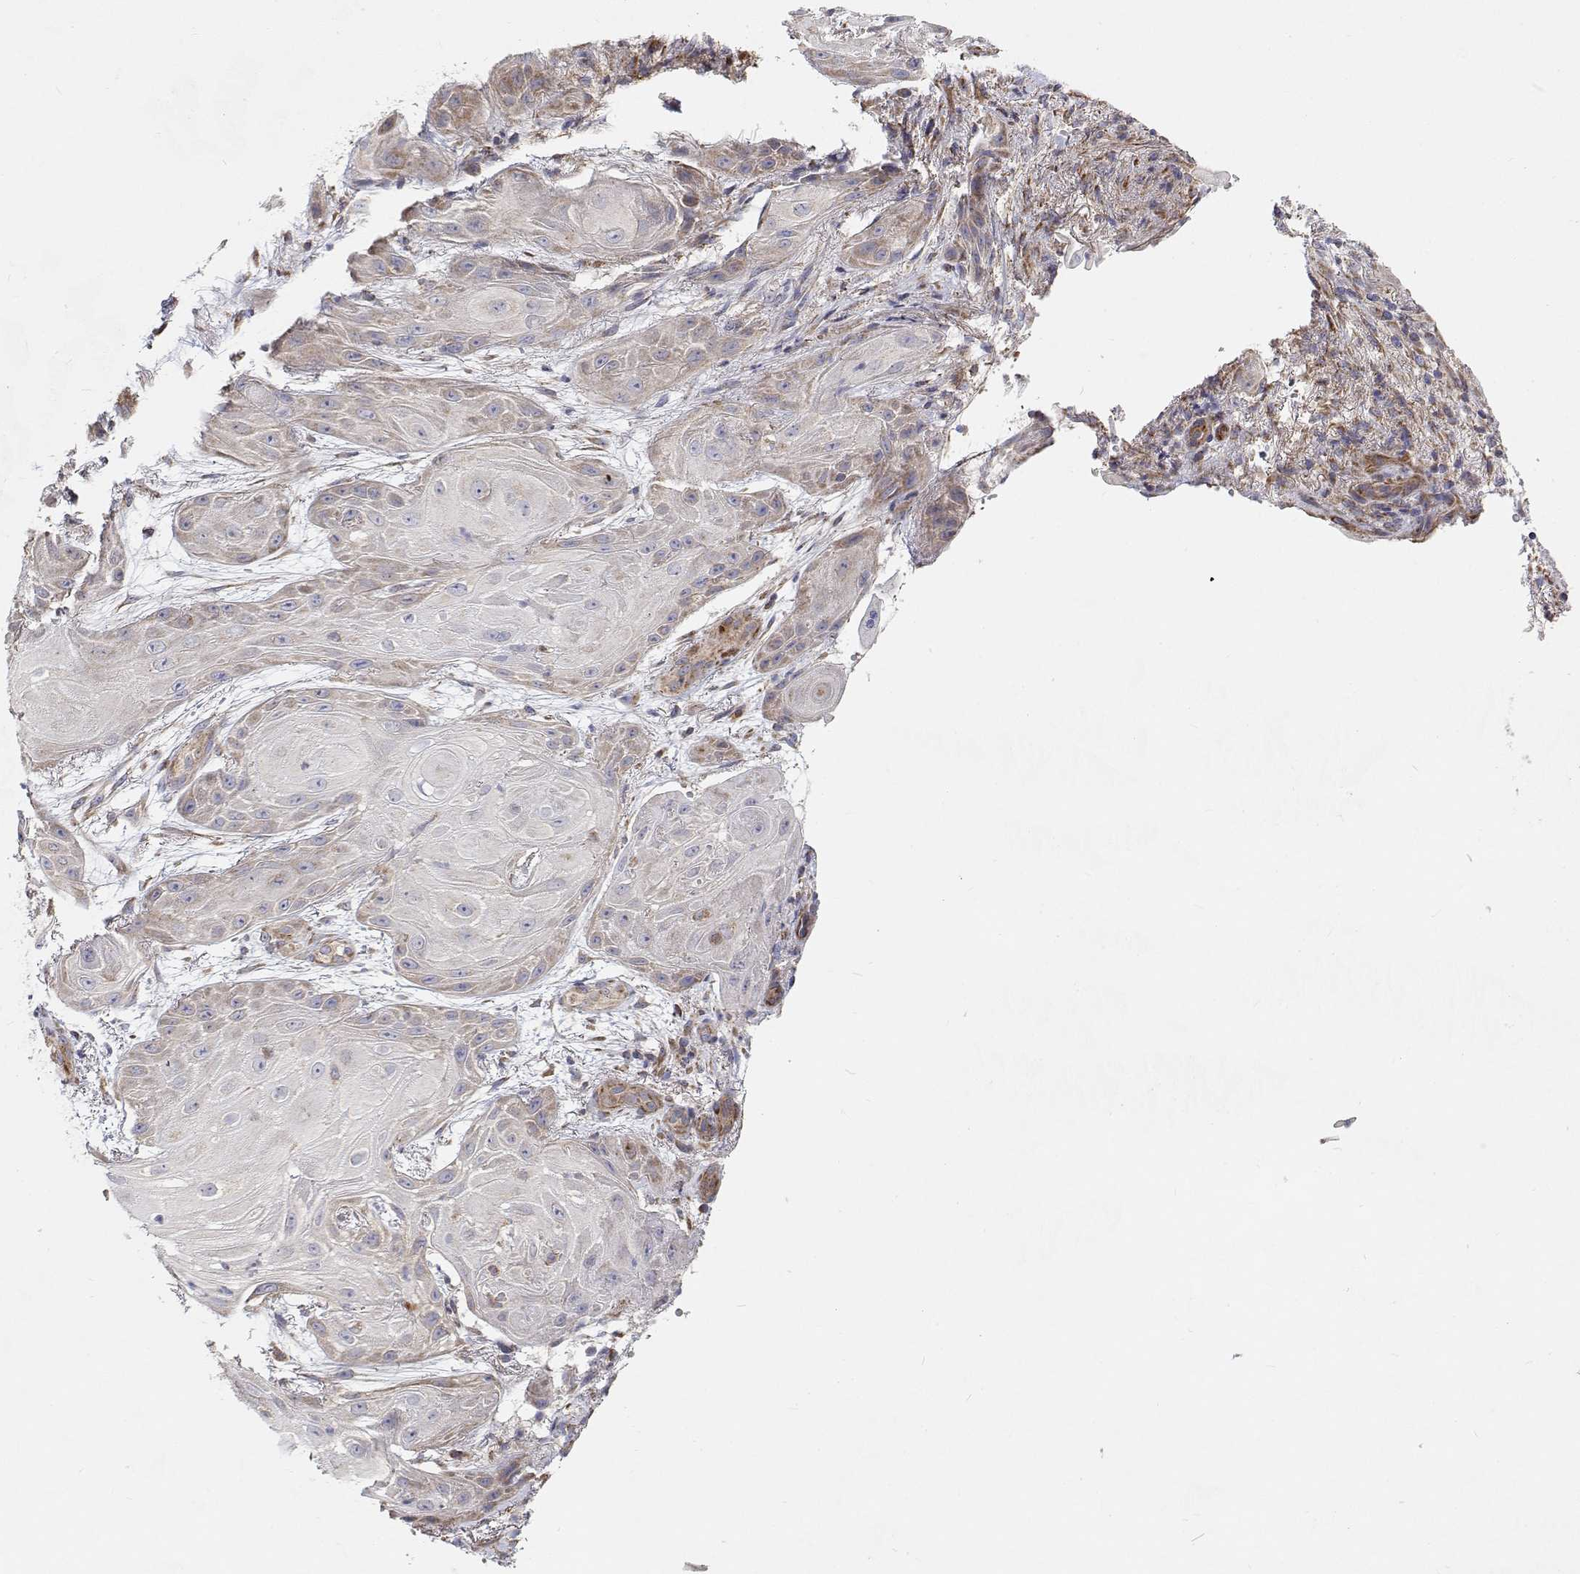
{"staining": {"intensity": "weak", "quantity": "<25%", "location": "cytoplasmic/membranous"}, "tissue": "skin cancer", "cell_type": "Tumor cells", "image_type": "cancer", "snomed": [{"axis": "morphology", "description": "Squamous cell carcinoma, NOS"}, {"axis": "topography", "description": "Skin"}], "caption": "Immunohistochemical staining of squamous cell carcinoma (skin) reveals no significant expression in tumor cells. Brightfield microscopy of immunohistochemistry (IHC) stained with DAB (brown) and hematoxylin (blue), captured at high magnification.", "gene": "SPICE1", "patient": {"sex": "male", "age": 62}}